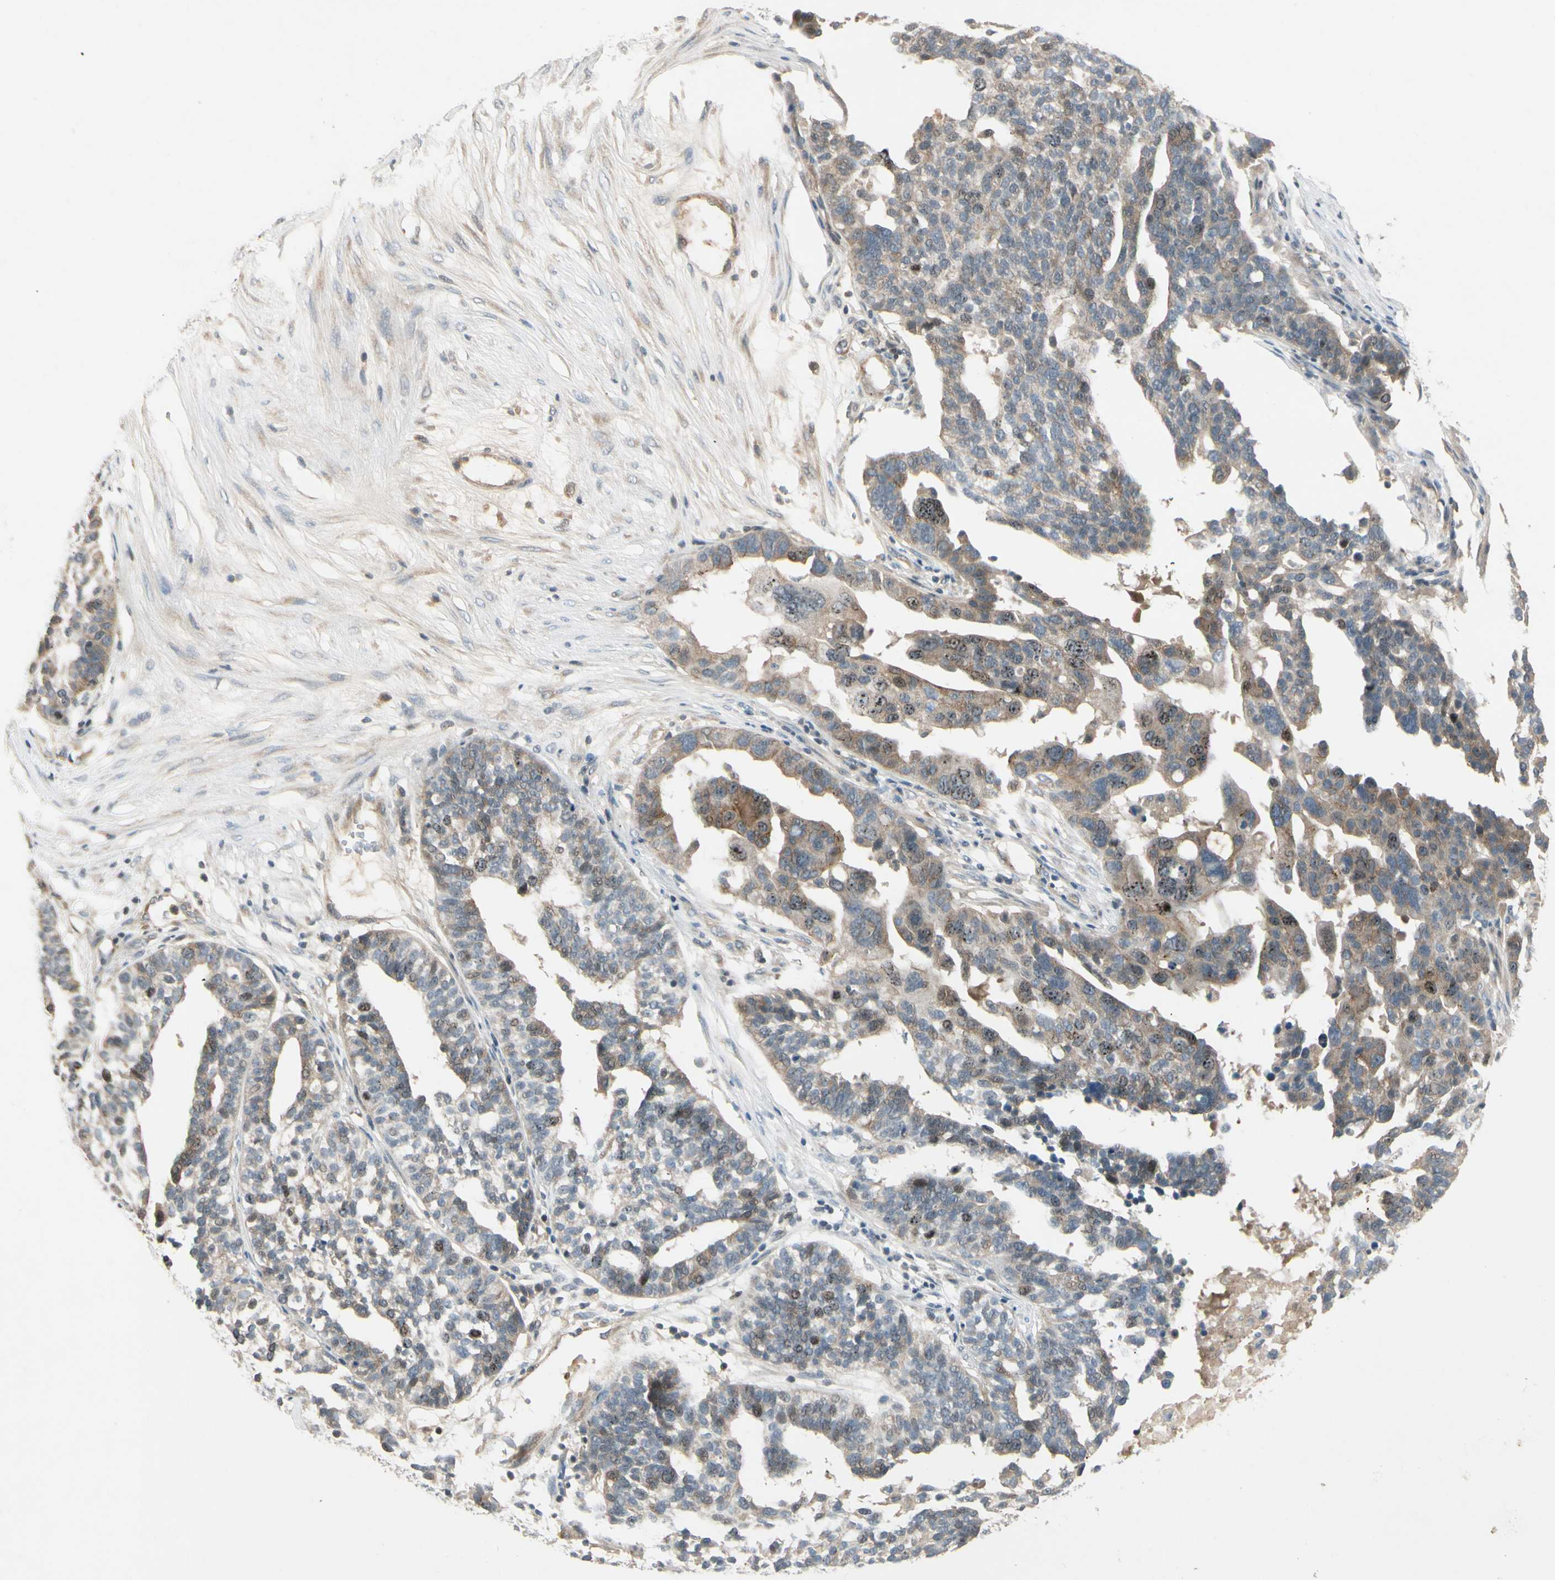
{"staining": {"intensity": "moderate", "quantity": ">75%", "location": "cytoplasmic/membranous,nuclear"}, "tissue": "ovarian cancer", "cell_type": "Tumor cells", "image_type": "cancer", "snomed": [{"axis": "morphology", "description": "Cystadenocarcinoma, serous, NOS"}, {"axis": "topography", "description": "Ovary"}], "caption": "Serous cystadenocarcinoma (ovarian) stained with a protein marker exhibits moderate staining in tumor cells.", "gene": "ICAM5", "patient": {"sex": "female", "age": 59}}